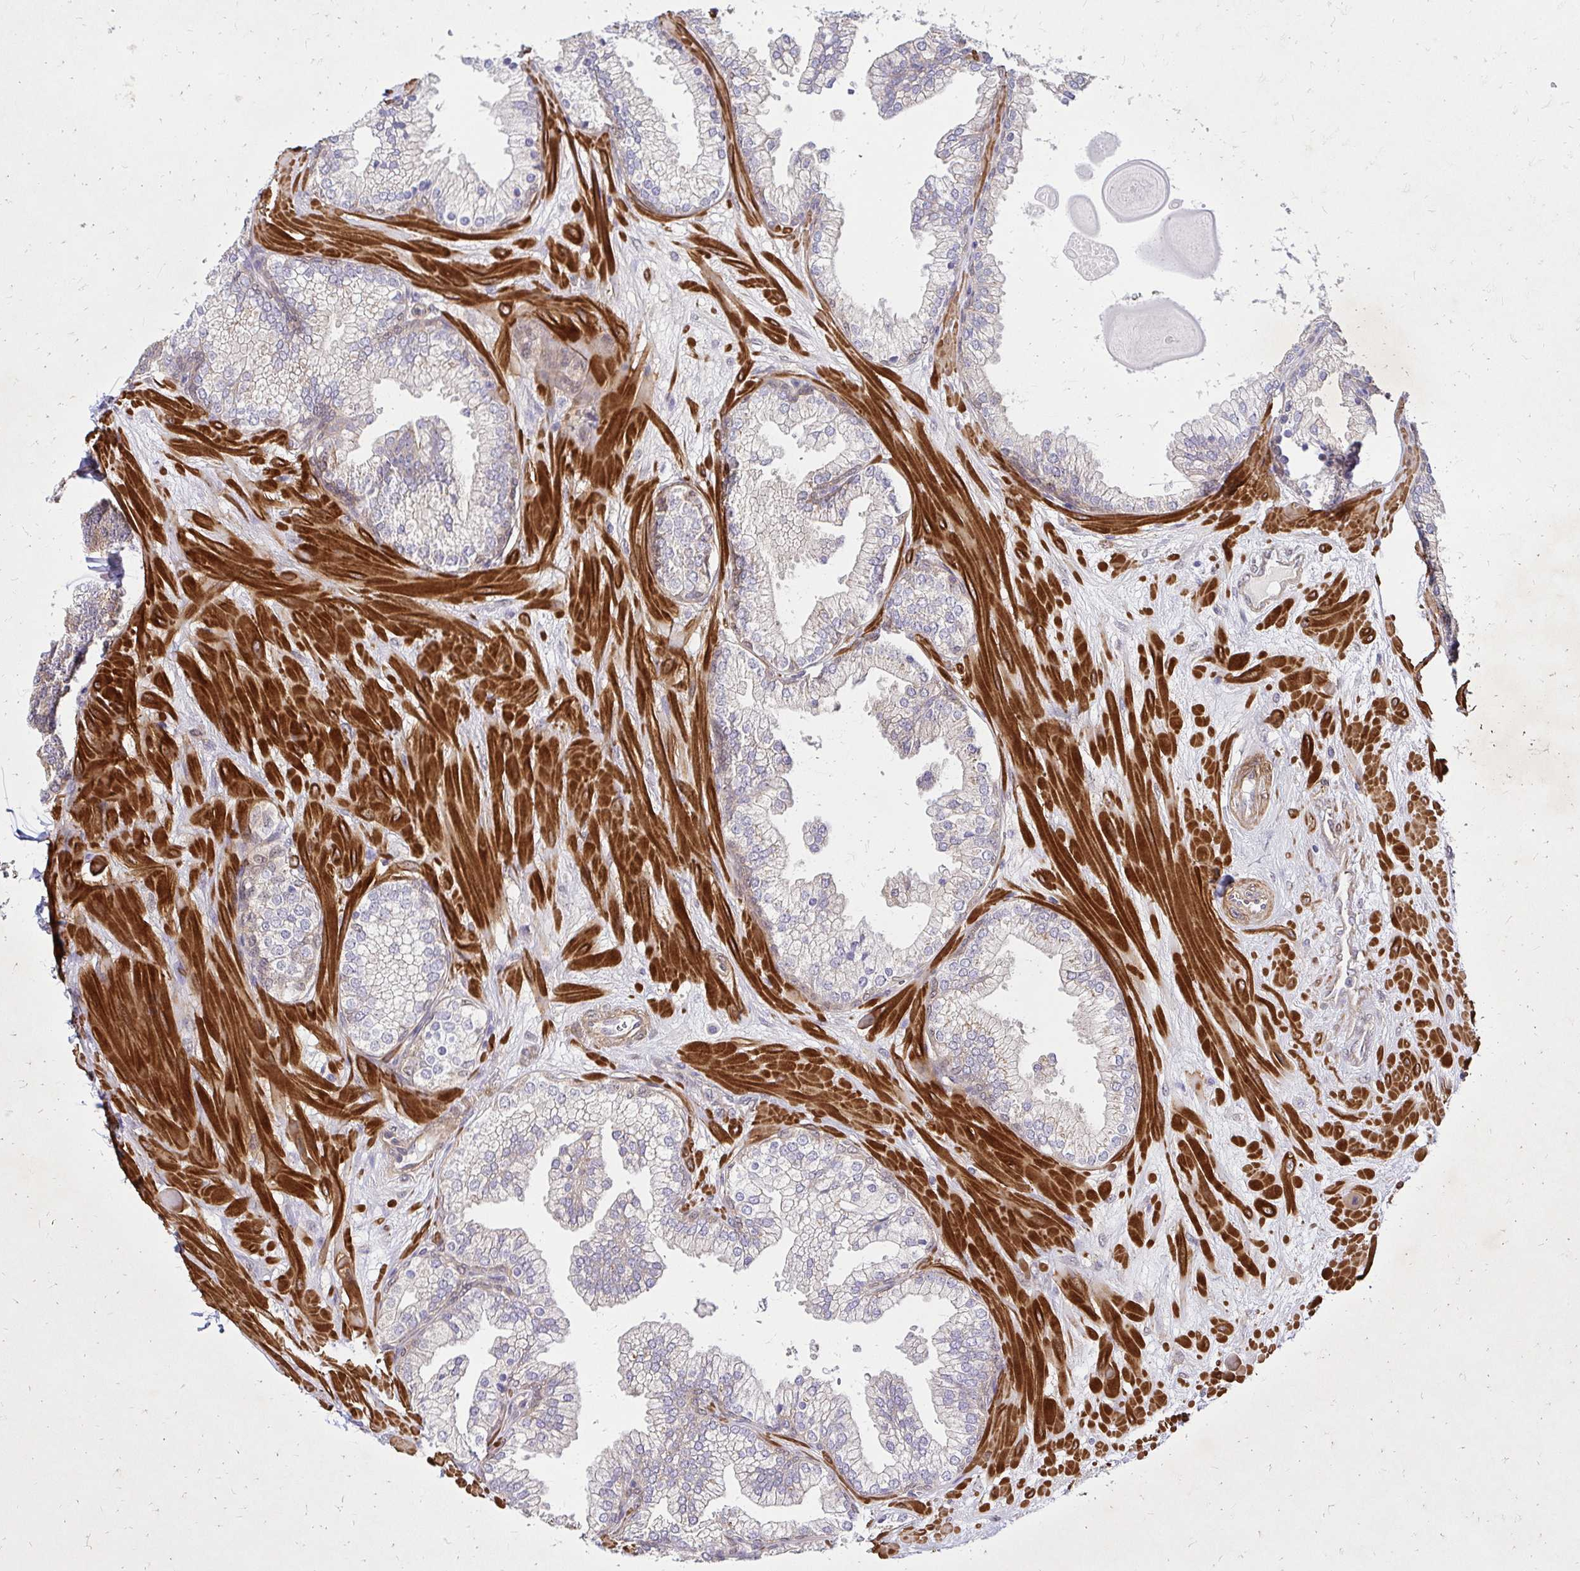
{"staining": {"intensity": "weak", "quantity": "<25%", "location": "cytoplasmic/membranous"}, "tissue": "prostate", "cell_type": "Glandular cells", "image_type": "normal", "snomed": [{"axis": "morphology", "description": "Normal tissue, NOS"}, {"axis": "topography", "description": "Prostate"}, {"axis": "topography", "description": "Peripheral nerve tissue"}], "caption": "An immunohistochemistry micrograph of unremarkable prostate is shown. There is no staining in glandular cells of prostate. The staining was performed using DAB (3,3'-diaminobenzidine) to visualize the protein expression in brown, while the nuclei were stained in blue with hematoxylin (Magnification: 20x).", "gene": "YAP1", "patient": {"sex": "male", "age": 61}}